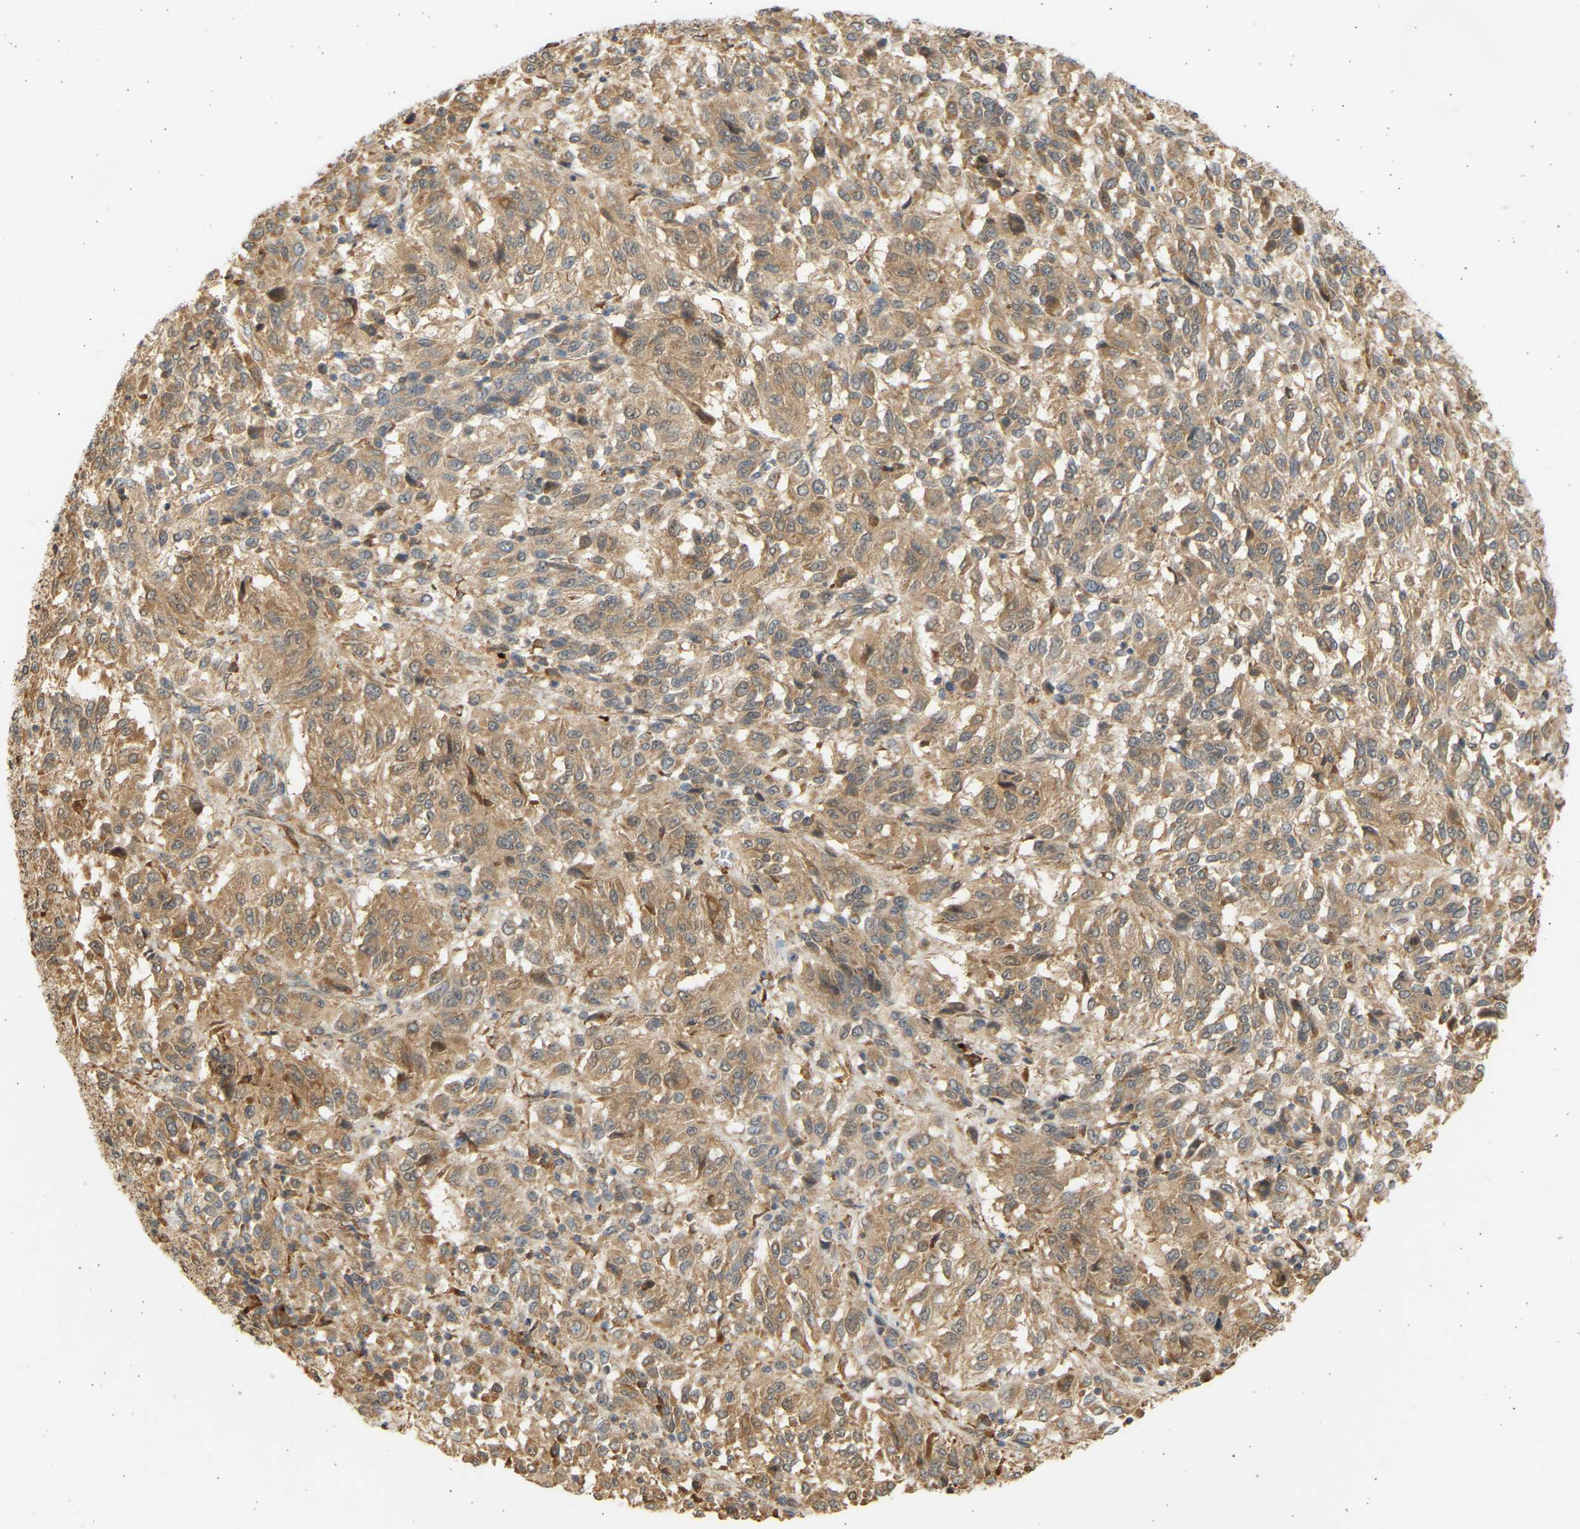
{"staining": {"intensity": "moderate", "quantity": ">75%", "location": "cytoplasmic/membranous"}, "tissue": "melanoma", "cell_type": "Tumor cells", "image_type": "cancer", "snomed": [{"axis": "morphology", "description": "Malignant melanoma, Metastatic site"}, {"axis": "topography", "description": "Lung"}], "caption": "A medium amount of moderate cytoplasmic/membranous staining is present in approximately >75% of tumor cells in melanoma tissue.", "gene": "B4GALT6", "patient": {"sex": "male", "age": 64}}